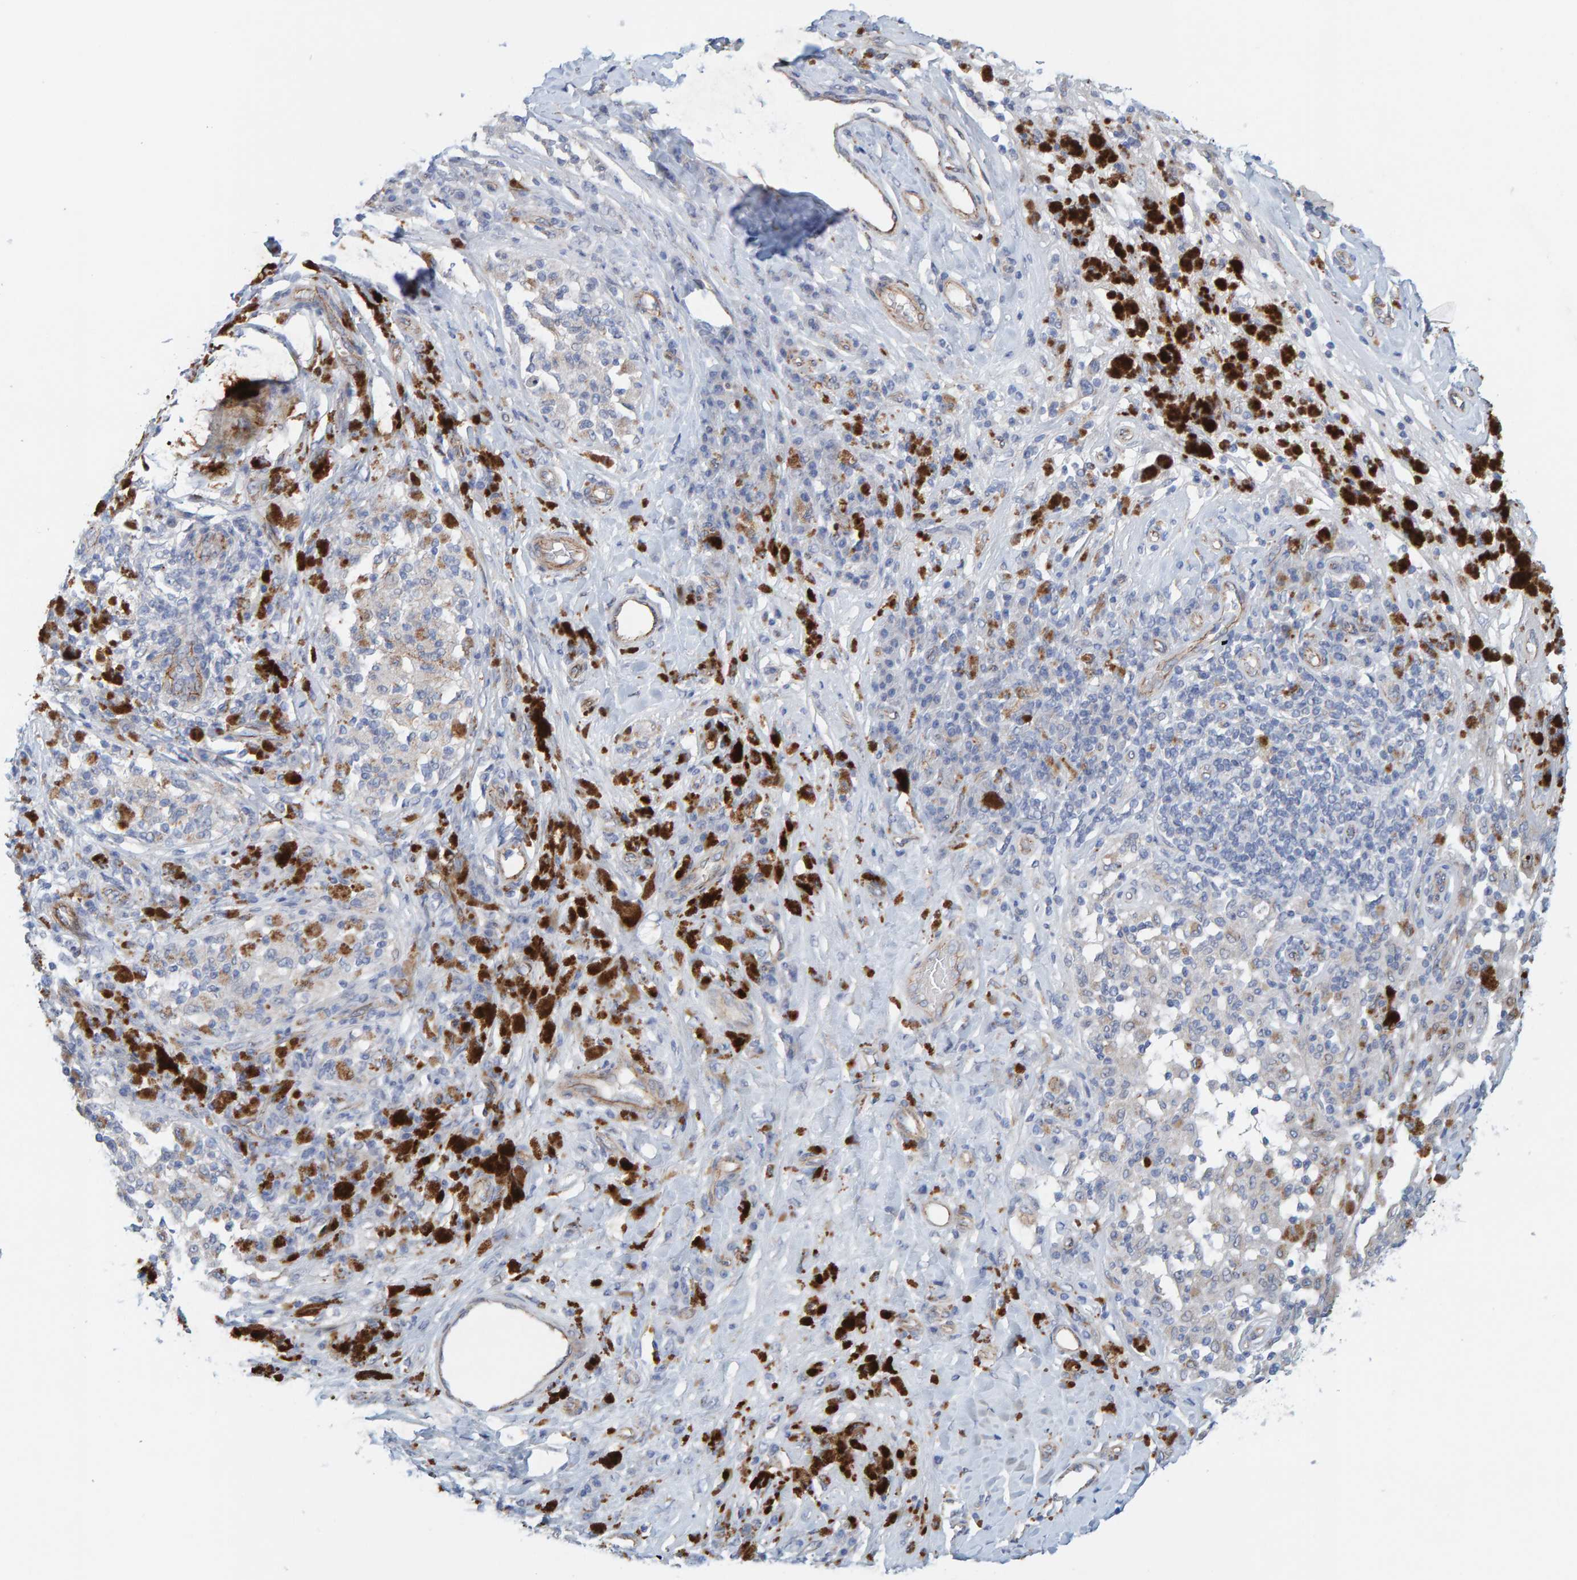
{"staining": {"intensity": "negative", "quantity": "none", "location": "none"}, "tissue": "melanoma", "cell_type": "Tumor cells", "image_type": "cancer", "snomed": [{"axis": "morphology", "description": "Malignant melanoma, NOS"}, {"axis": "topography", "description": "Skin"}], "caption": "Tumor cells show no significant positivity in malignant melanoma.", "gene": "KRBA2", "patient": {"sex": "female", "age": 73}}